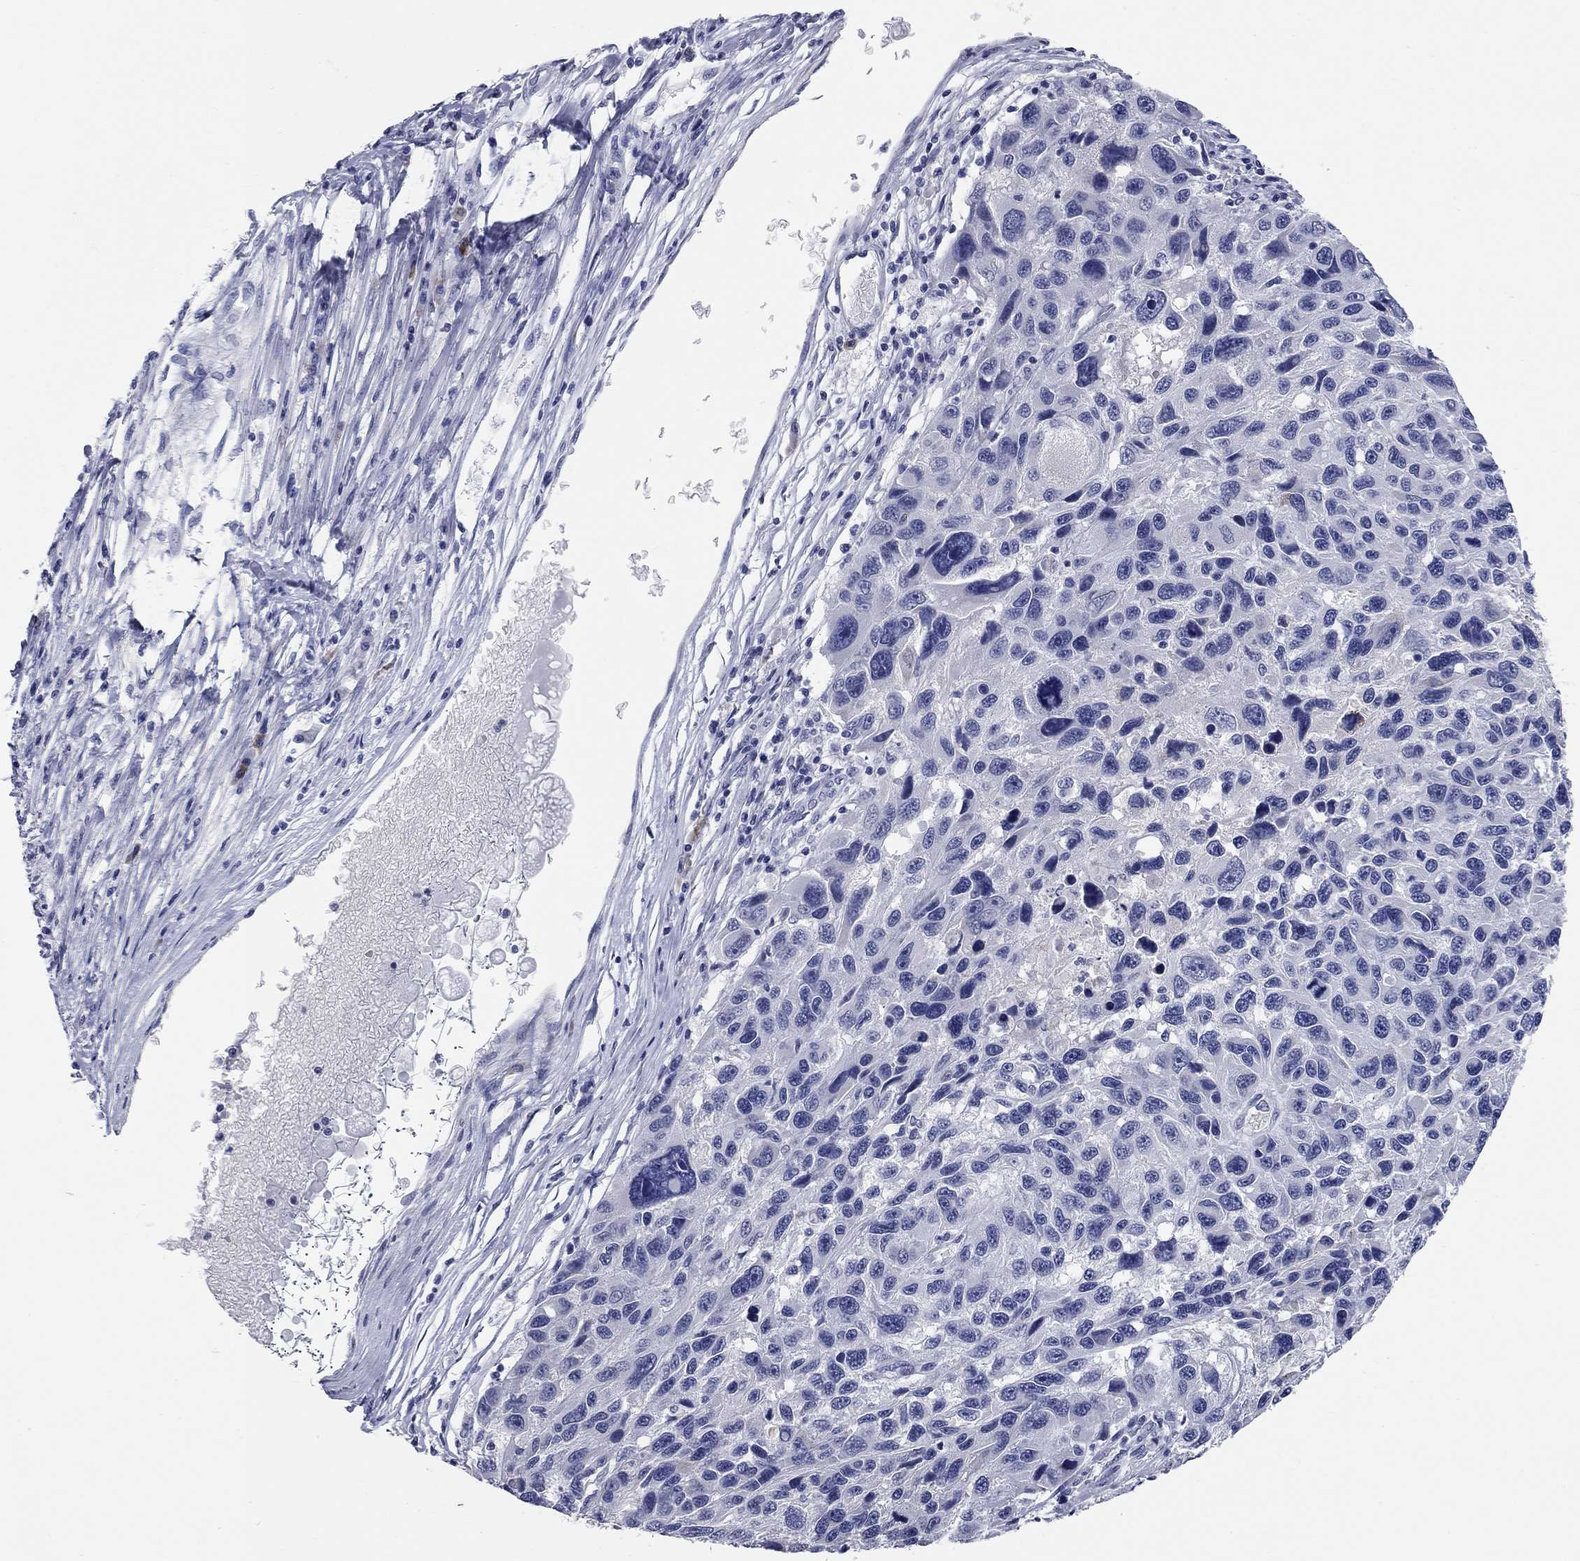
{"staining": {"intensity": "negative", "quantity": "none", "location": "none"}, "tissue": "melanoma", "cell_type": "Tumor cells", "image_type": "cancer", "snomed": [{"axis": "morphology", "description": "Malignant melanoma, NOS"}, {"axis": "topography", "description": "Skin"}], "caption": "DAB (3,3'-diaminobenzidine) immunohistochemical staining of human malignant melanoma reveals no significant expression in tumor cells.", "gene": "SYT12", "patient": {"sex": "male", "age": 53}}